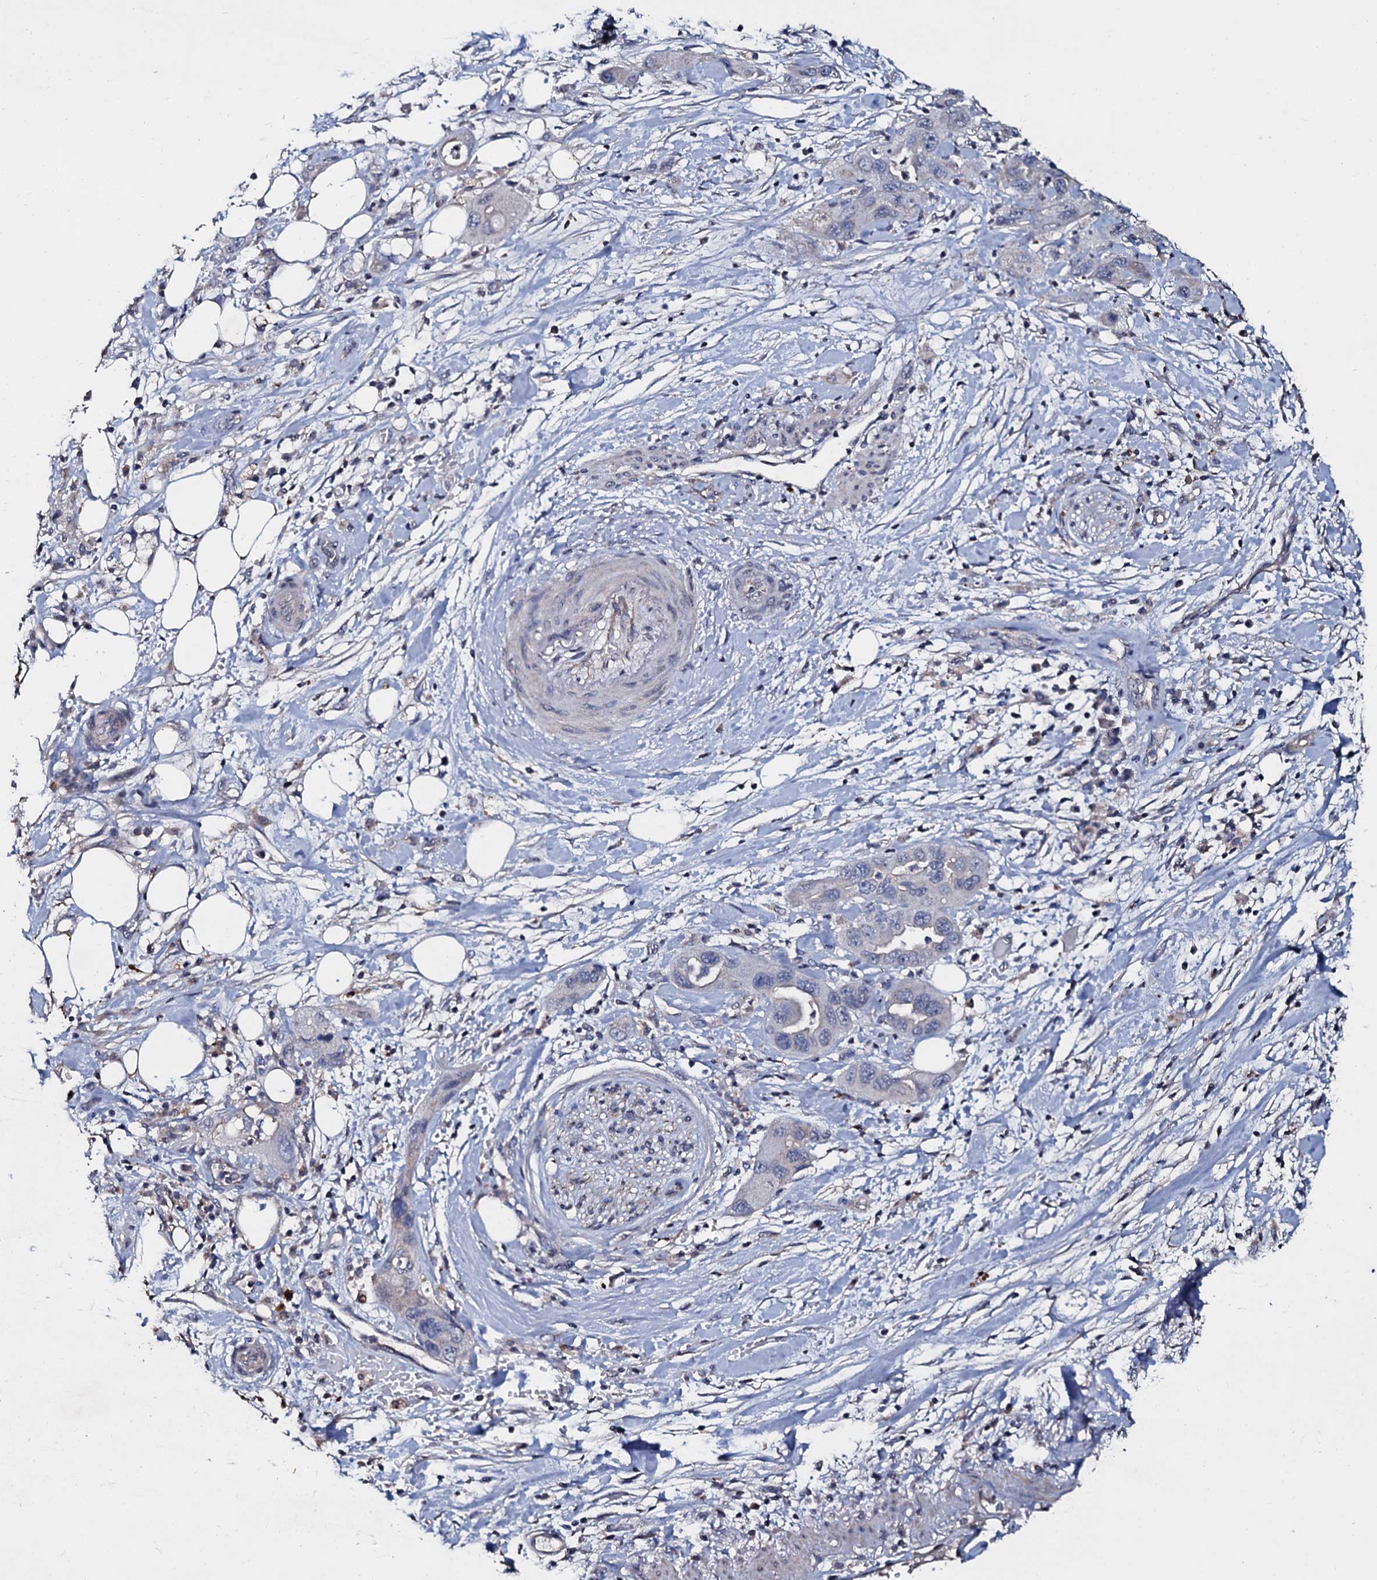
{"staining": {"intensity": "negative", "quantity": "none", "location": "none"}, "tissue": "pancreatic cancer", "cell_type": "Tumor cells", "image_type": "cancer", "snomed": [{"axis": "morphology", "description": "Adenocarcinoma, NOS"}, {"axis": "topography", "description": "Pancreas"}], "caption": "Immunohistochemistry of pancreatic cancer (adenocarcinoma) displays no positivity in tumor cells. The staining was performed using DAB to visualize the protein expression in brown, while the nuclei were stained in blue with hematoxylin (Magnification: 20x).", "gene": "SLC37A4", "patient": {"sex": "female", "age": 71}}